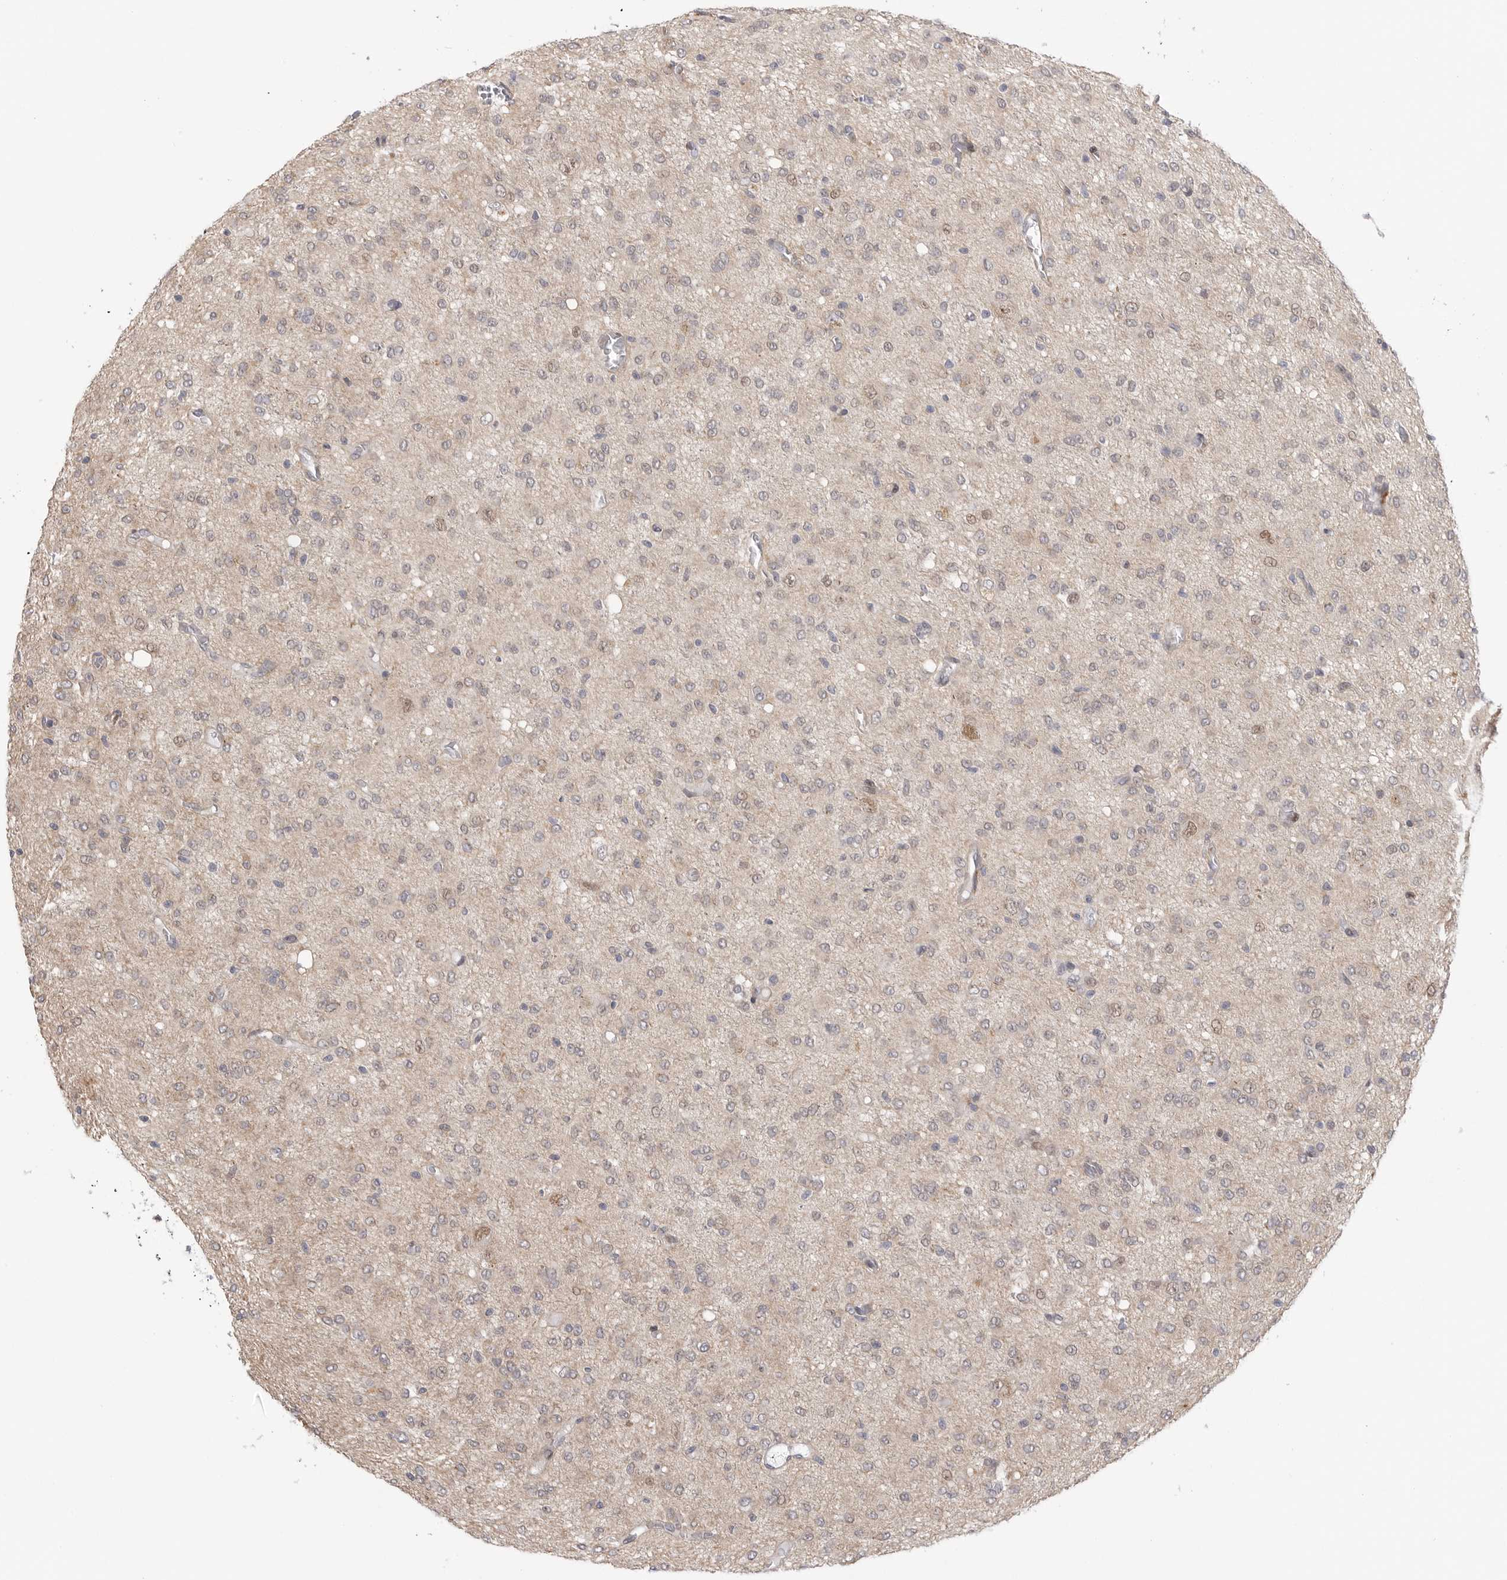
{"staining": {"intensity": "negative", "quantity": "none", "location": "none"}, "tissue": "glioma", "cell_type": "Tumor cells", "image_type": "cancer", "snomed": [{"axis": "morphology", "description": "Glioma, malignant, High grade"}, {"axis": "topography", "description": "Brain"}], "caption": "Tumor cells are negative for protein expression in human glioma.", "gene": "GGT6", "patient": {"sex": "female", "age": 59}}